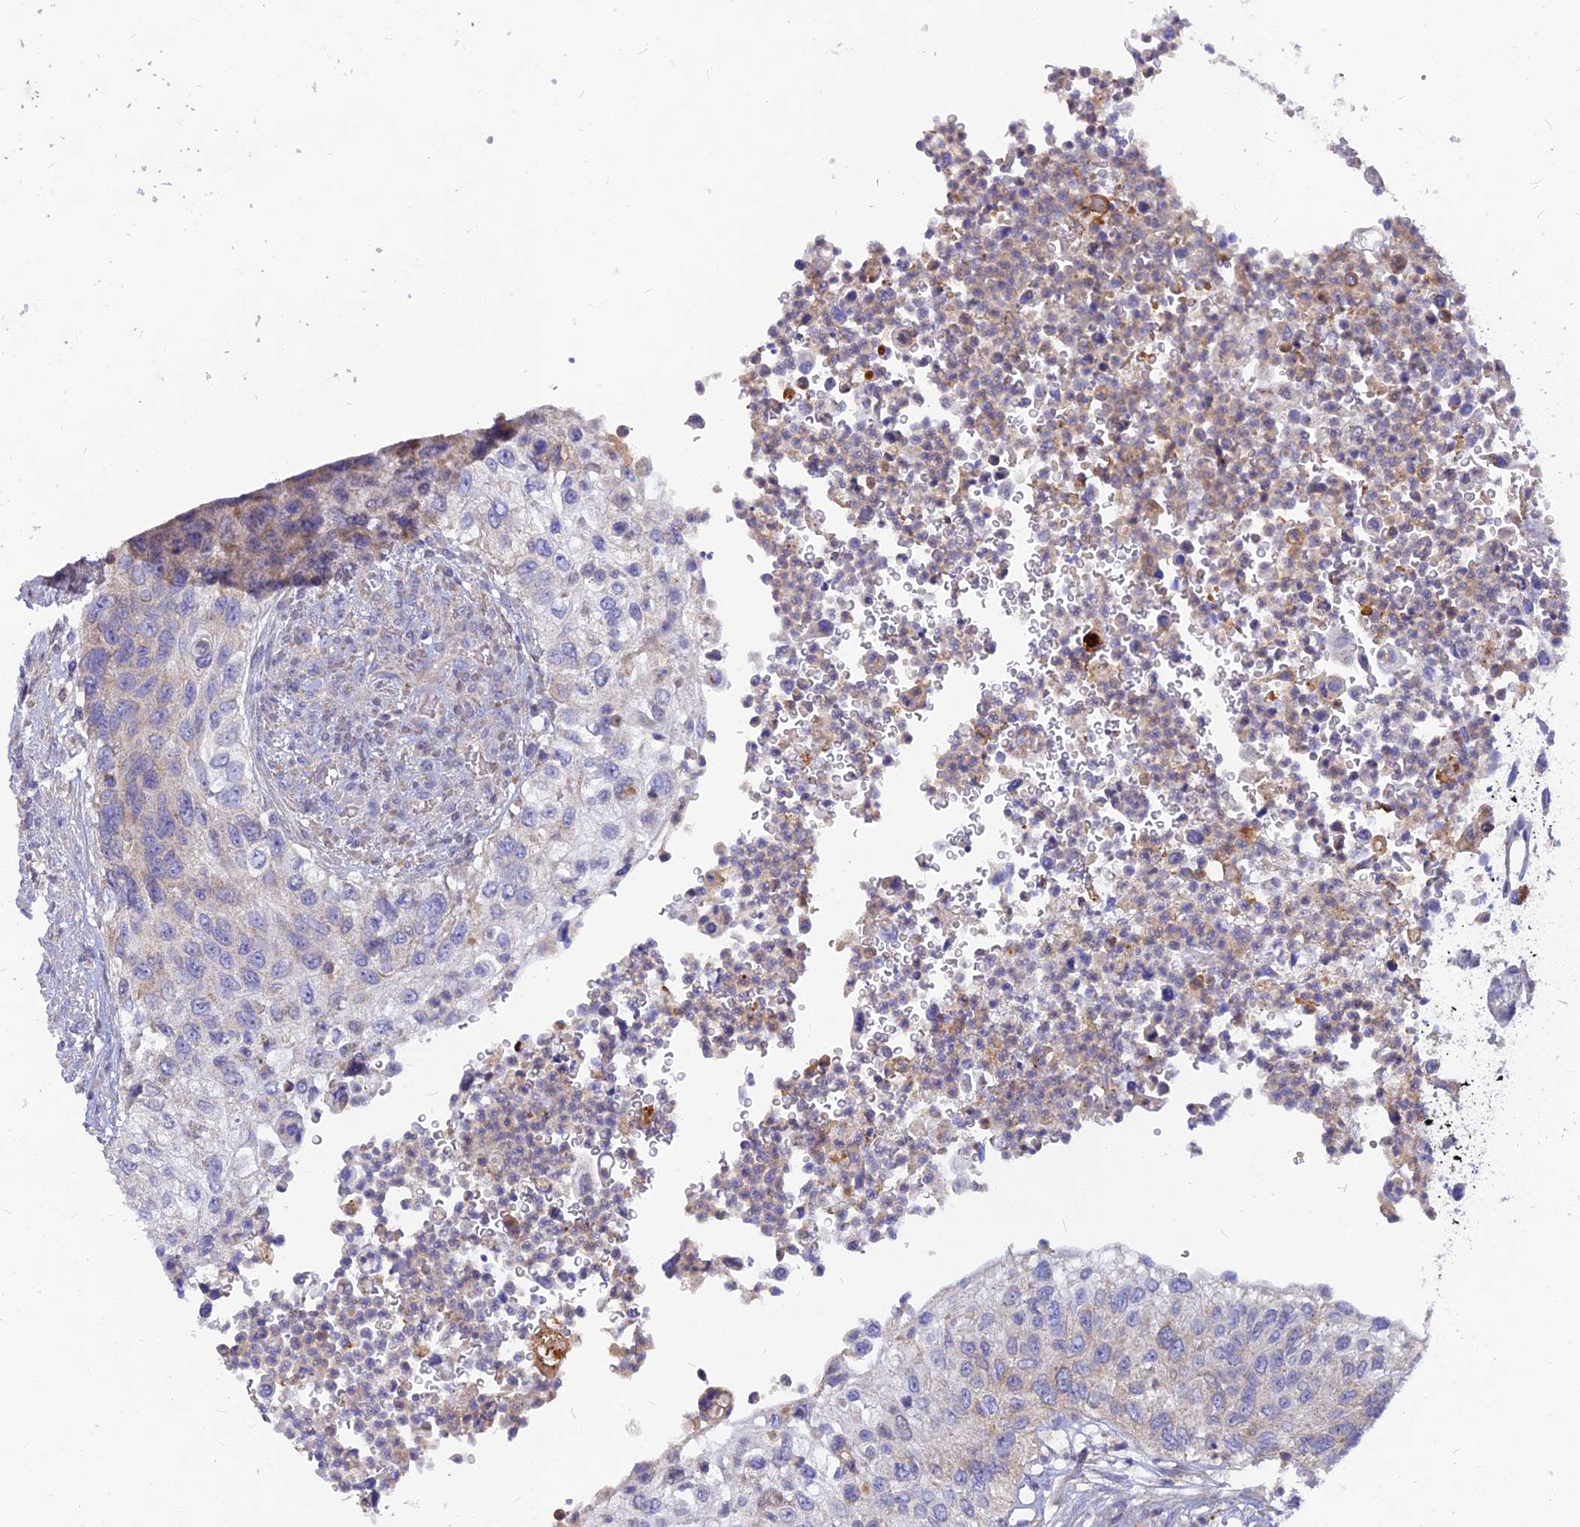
{"staining": {"intensity": "weak", "quantity": "<25%", "location": "cytoplasmic/membranous"}, "tissue": "urothelial cancer", "cell_type": "Tumor cells", "image_type": "cancer", "snomed": [{"axis": "morphology", "description": "Urothelial carcinoma, High grade"}, {"axis": "topography", "description": "Urinary bladder"}], "caption": "There is no significant expression in tumor cells of high-grade urothelial carcinoma.", "gene": "CACNA1B", "patient": {"sex": "female", "age": 60}}